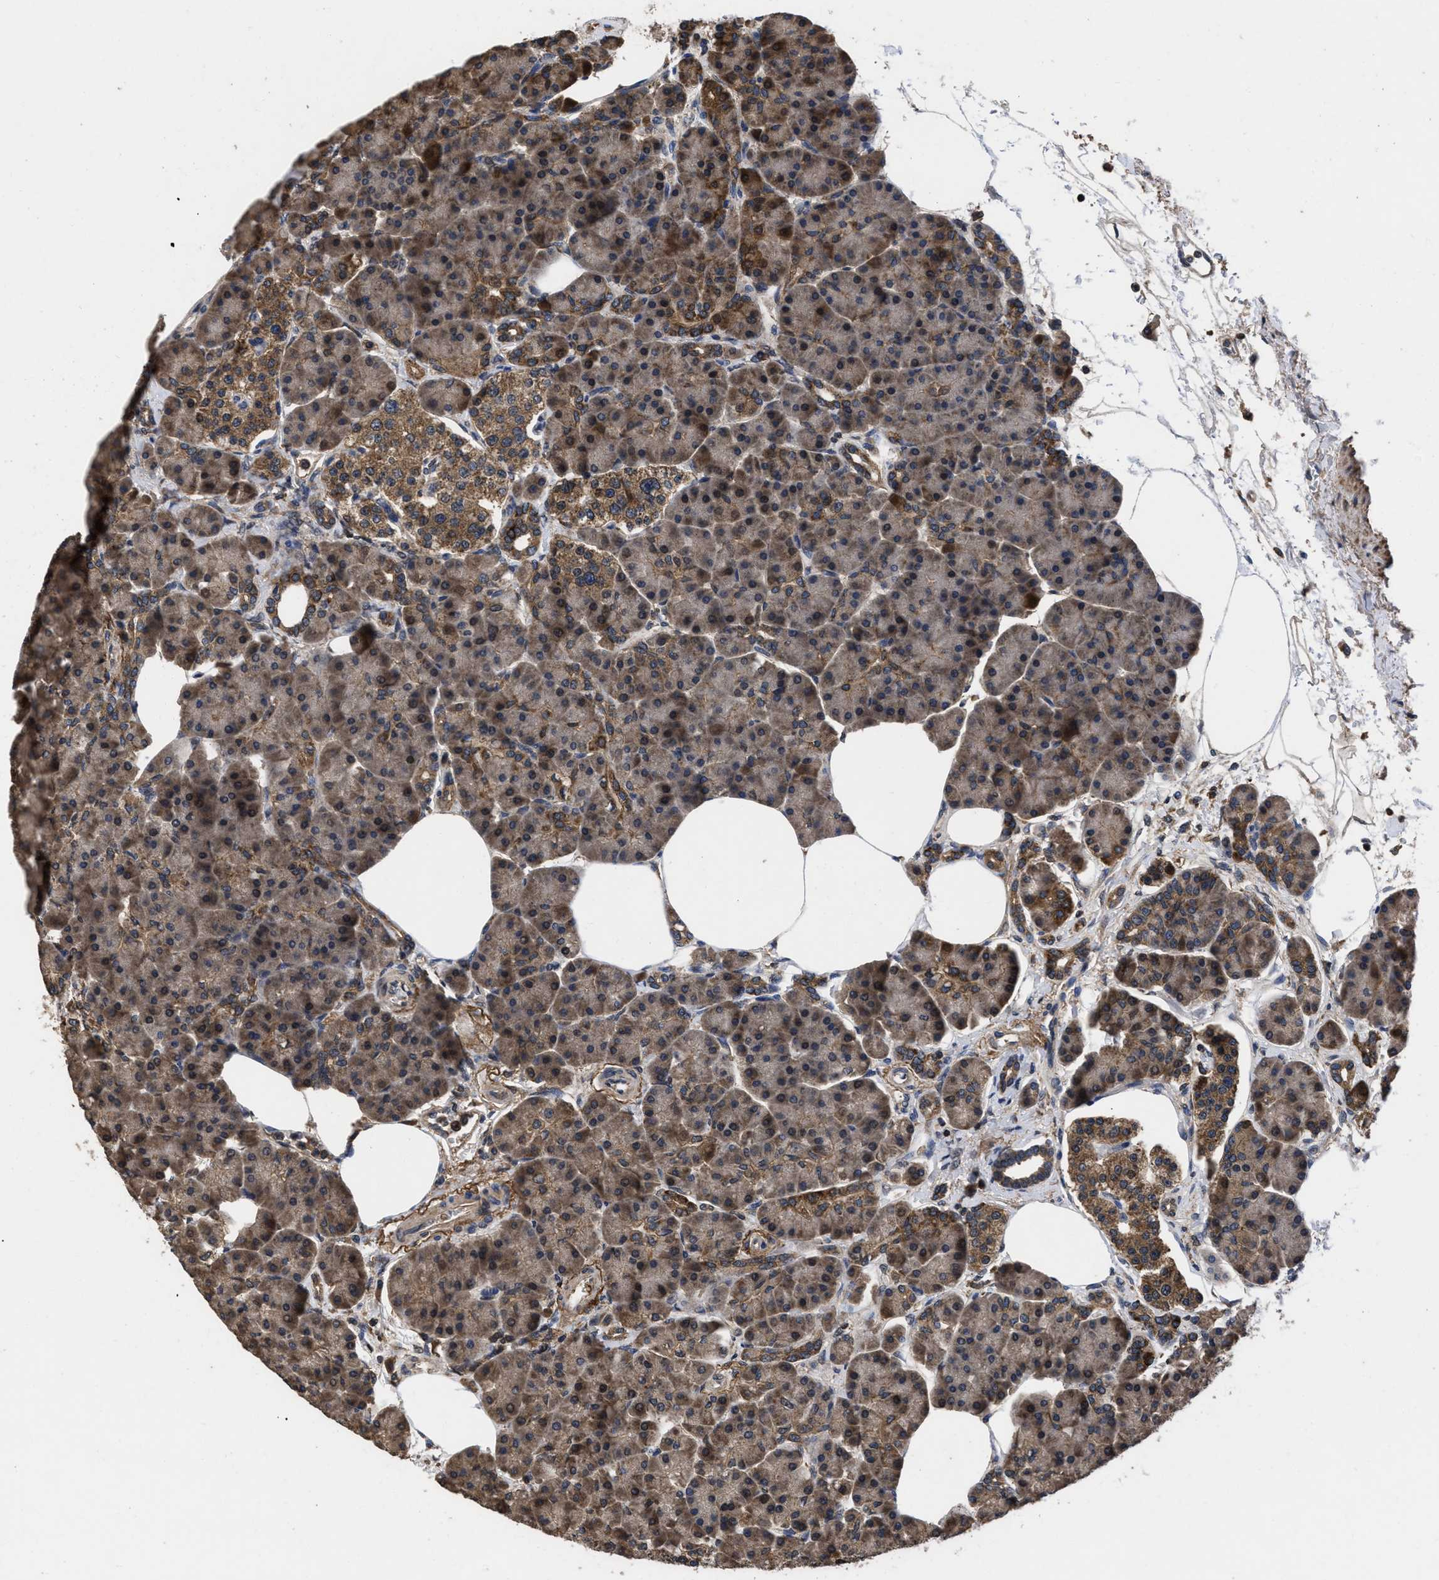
{"staining": {"intensity": "moderate", "quantity": ">75%", "location": "cytoplasmic/membranous"}, "tissue": "pancreas", "cell_type": "Exocrine glandular cells", "image_type": "normal", "snomed": [{"axis": "morphology", "description": "Normal tissue, NOS"}, {"axis": "topography", "description": "Pancreas"}], "caption": "Unremarkable pancreas demonstrates moderate cytoplasmic/membranous expression in approximately >75% of exocrine glandular cells The staining was performed using DAB (3,3'-diaminobenzidine) to visualize the protein expression in brown, while the nuclei were stained in blue with hematoxylin (Magnification: 20x)..", "gene": "LRRC3", "patient": {"sex": "female", "age": 70}}